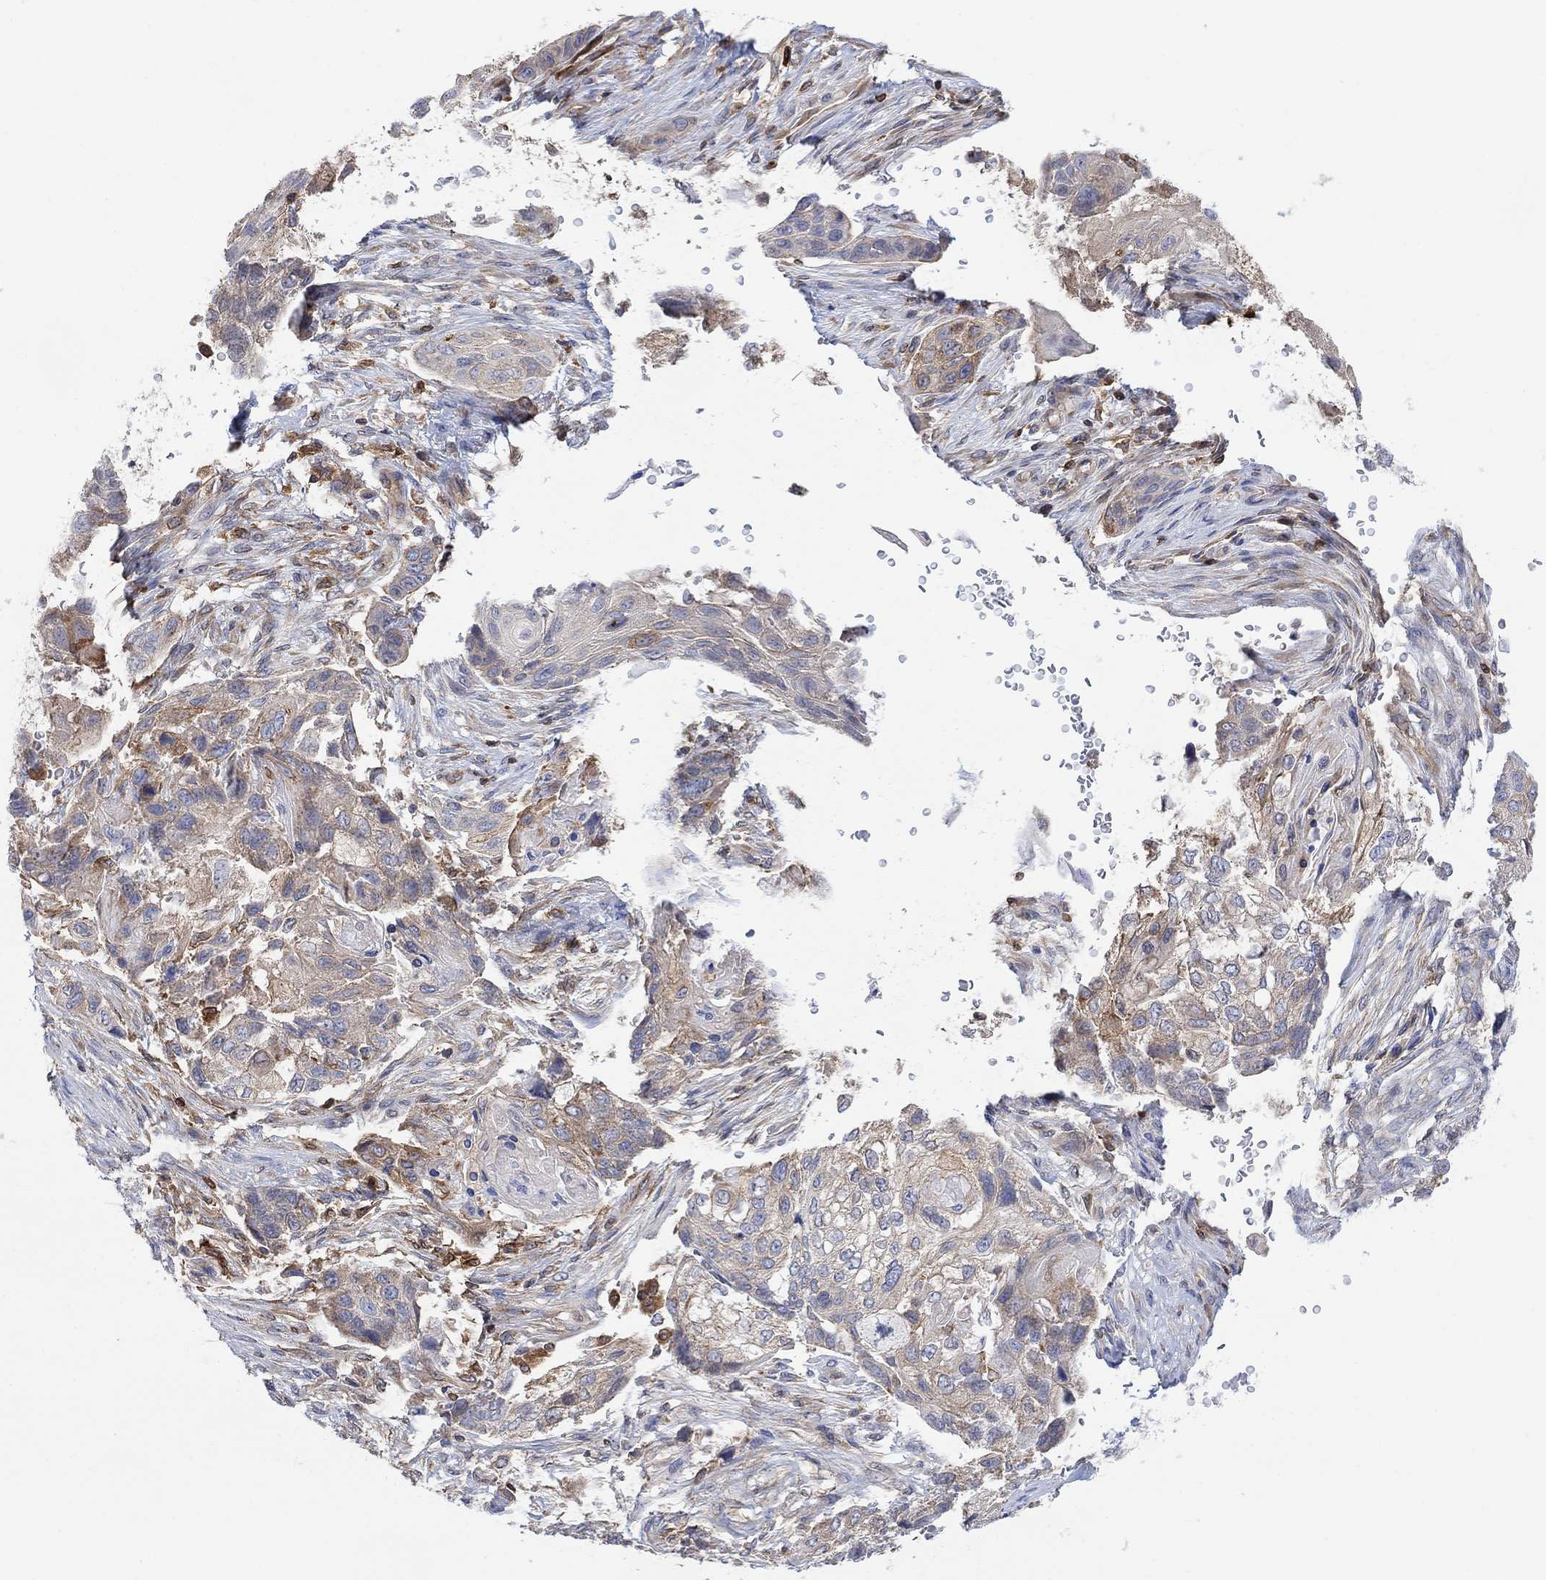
{"staining": {"intensity": "moderate", "quantity": "<25%", "location": "cytoplasmic/membranous"}, "tissue": "lung cancer", "cell_type": "Tumor cells", "image_type": "cancer", "snomed": [{"axis": "morphology", "description": "Normal tissue, NOS"}, {"axis": "morphology", "description": "Squamous cell carcinoma, NOS"}, {"axis": "topography", "description": "Bronchus"}, {"axis": "topography", "description": "Lung"}], "caption": "The micrograph exhibits immunohistochemical staining of squamous cell carcinoma (lung). There is moderate cytoplasmic/membranous staining is identified in approximately <25% of tumor cells.", "gene": "GBP5", "patient": {"sex": "male", "age": 69}}